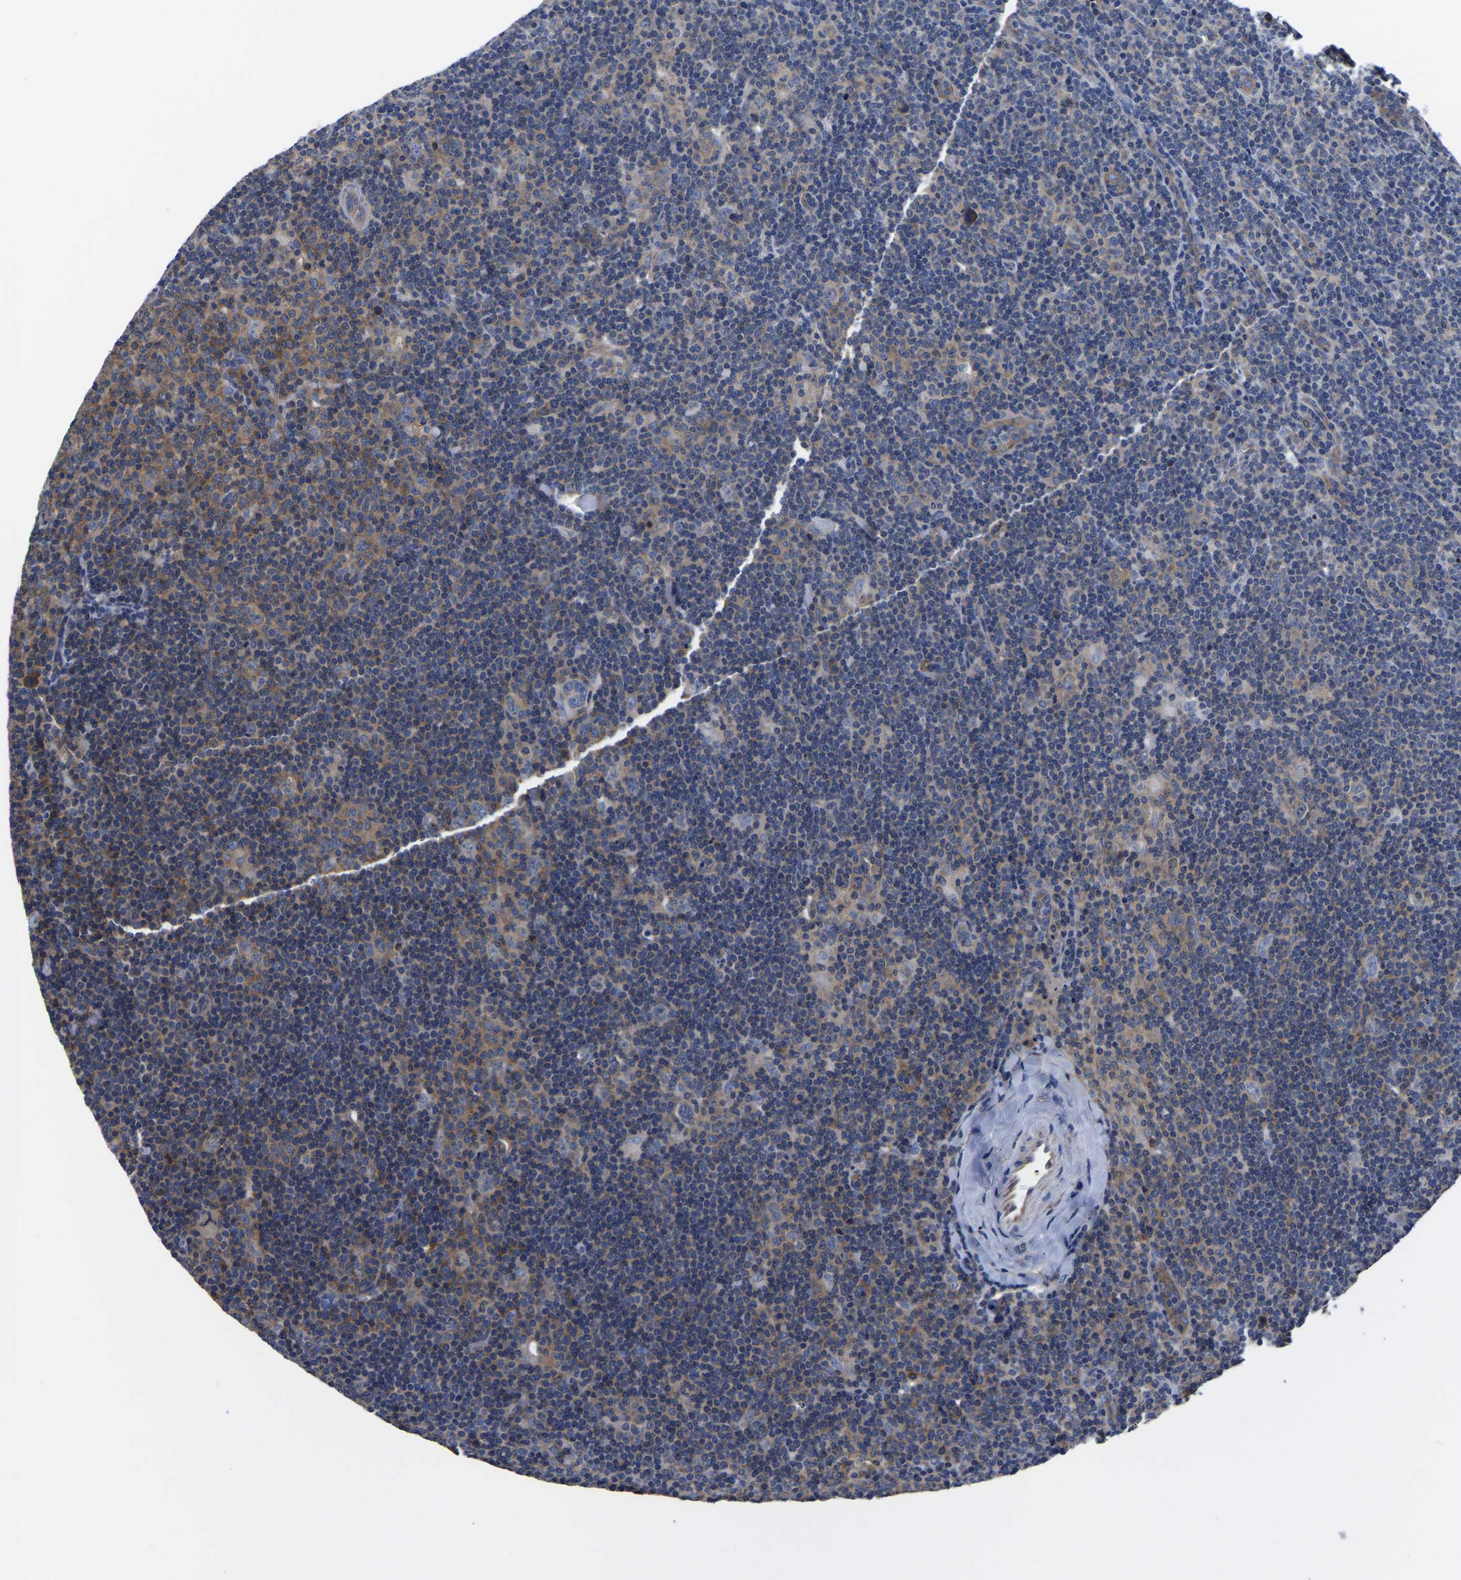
{"staining": {"intensity": "negative", "quantity": "none", "location": "none"}, "tissue": "lymphoma", "cell_type": "Tumor cells", "image_type": "cancer", "snomed": [{"axis": "morphology", "description": "Hodgkin's disease, NOS"}, {"axis": "topography", "description": "Lymph node"}], "caption": "Hodgkin's disease was stained to show a protein in brown. There is no significant staining in tumor cells.", "gene": "TFG", "patient": {"sex": "female", "age": 57}}